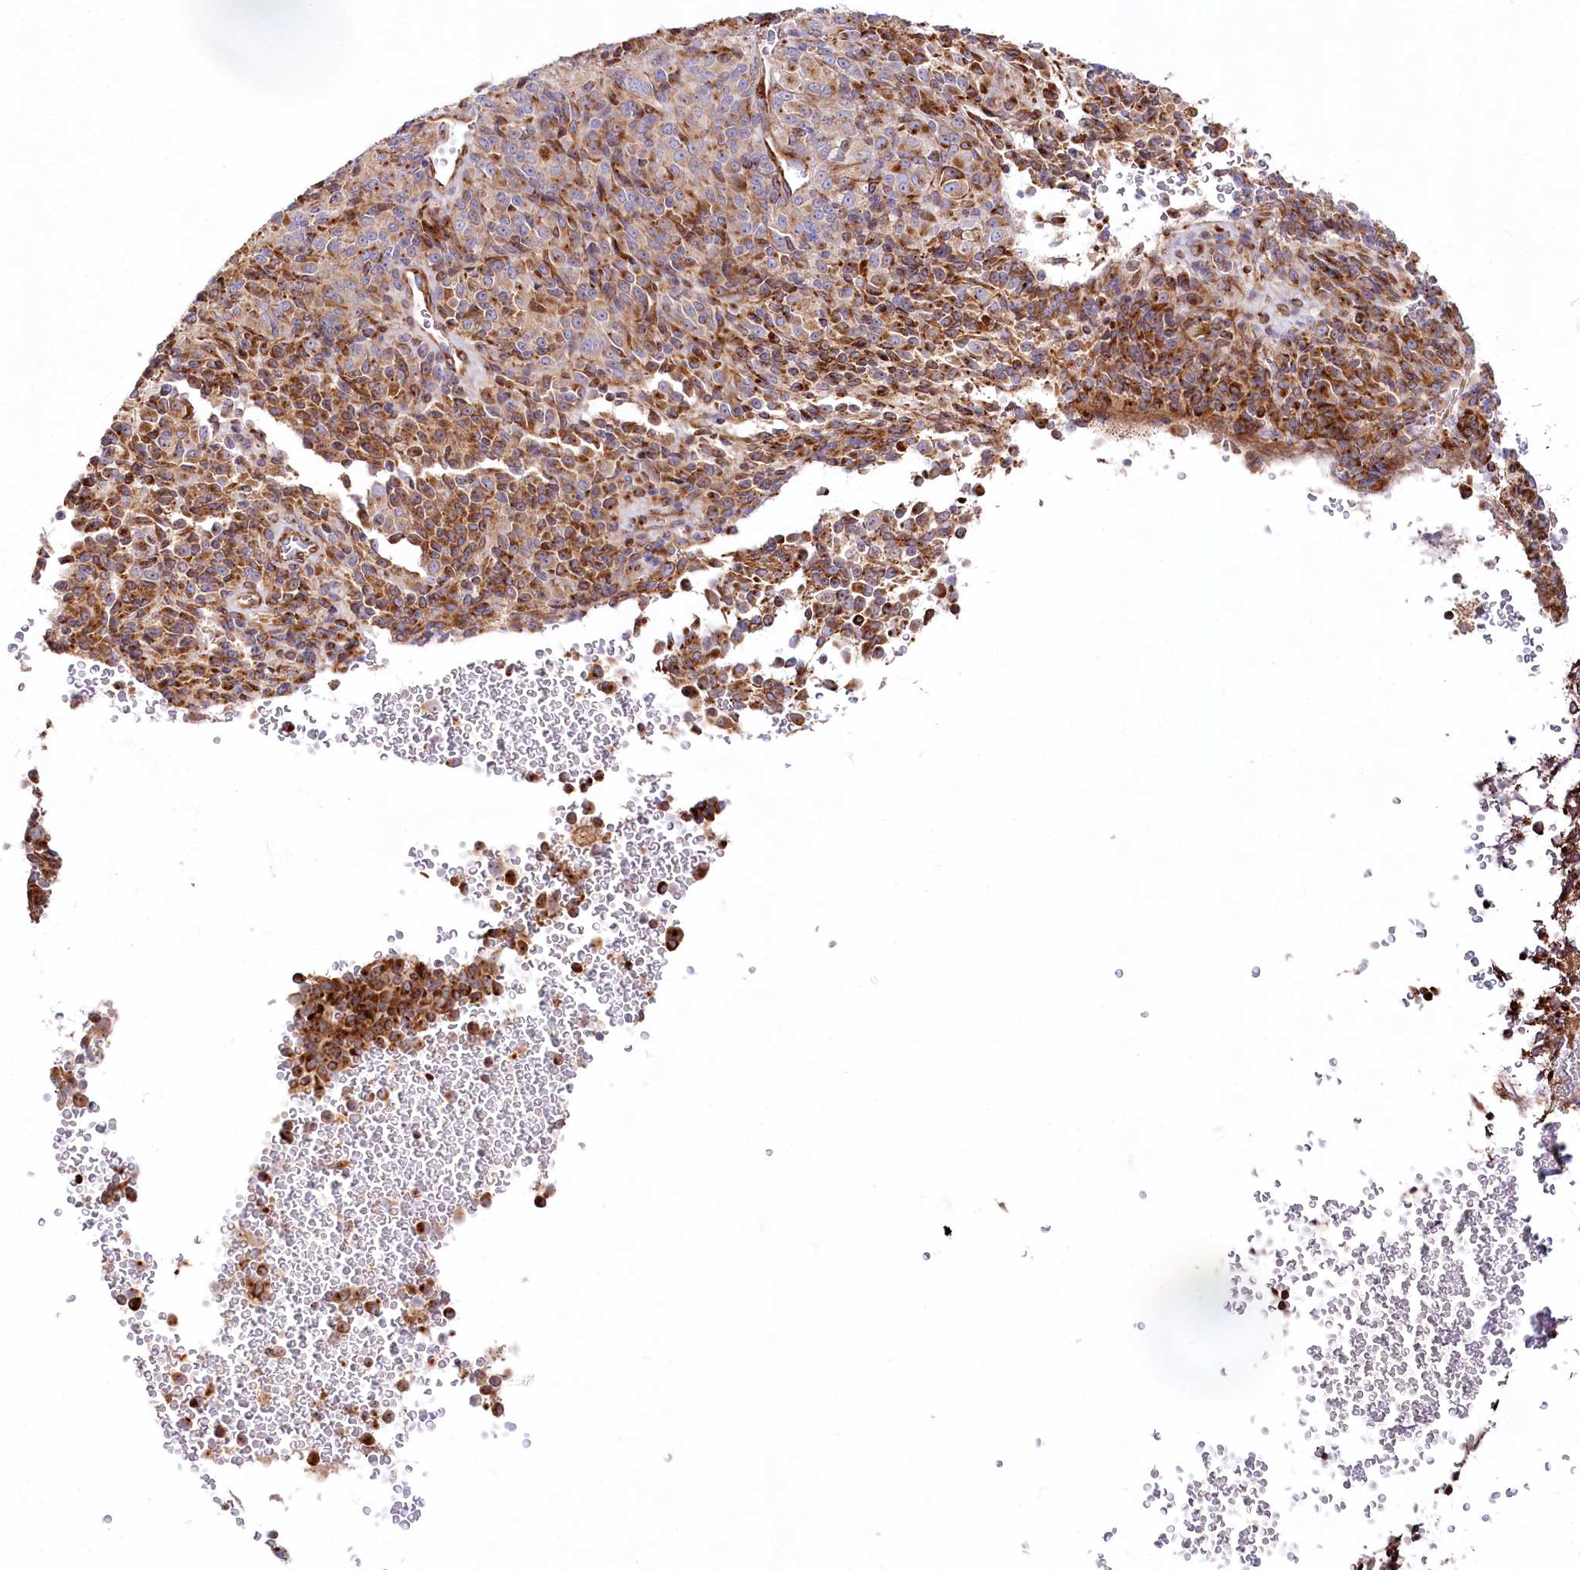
{"staining": {"intensity": "moderate", "quantity": ">75%", "location": "cytoplasmic/membranous"}, "tissue": "melanoma", "cell_type": "Tumor cells", "image_type": "cancer", "snomed": [{"axis": "morphology", "description": "Malignant melanoma, Metastatic site"}, {"axis": "topography", "description": "Brain"}], "caption": "Immunohistochemical staining of human malignant melanoma (metastatic site) displays medium levels of moderate cytoplasmic/membranous expression in approximately >75% of tumor cells.", "gene": "ABRAXAS2", "patient": {"sex": "female", "age": 56}}